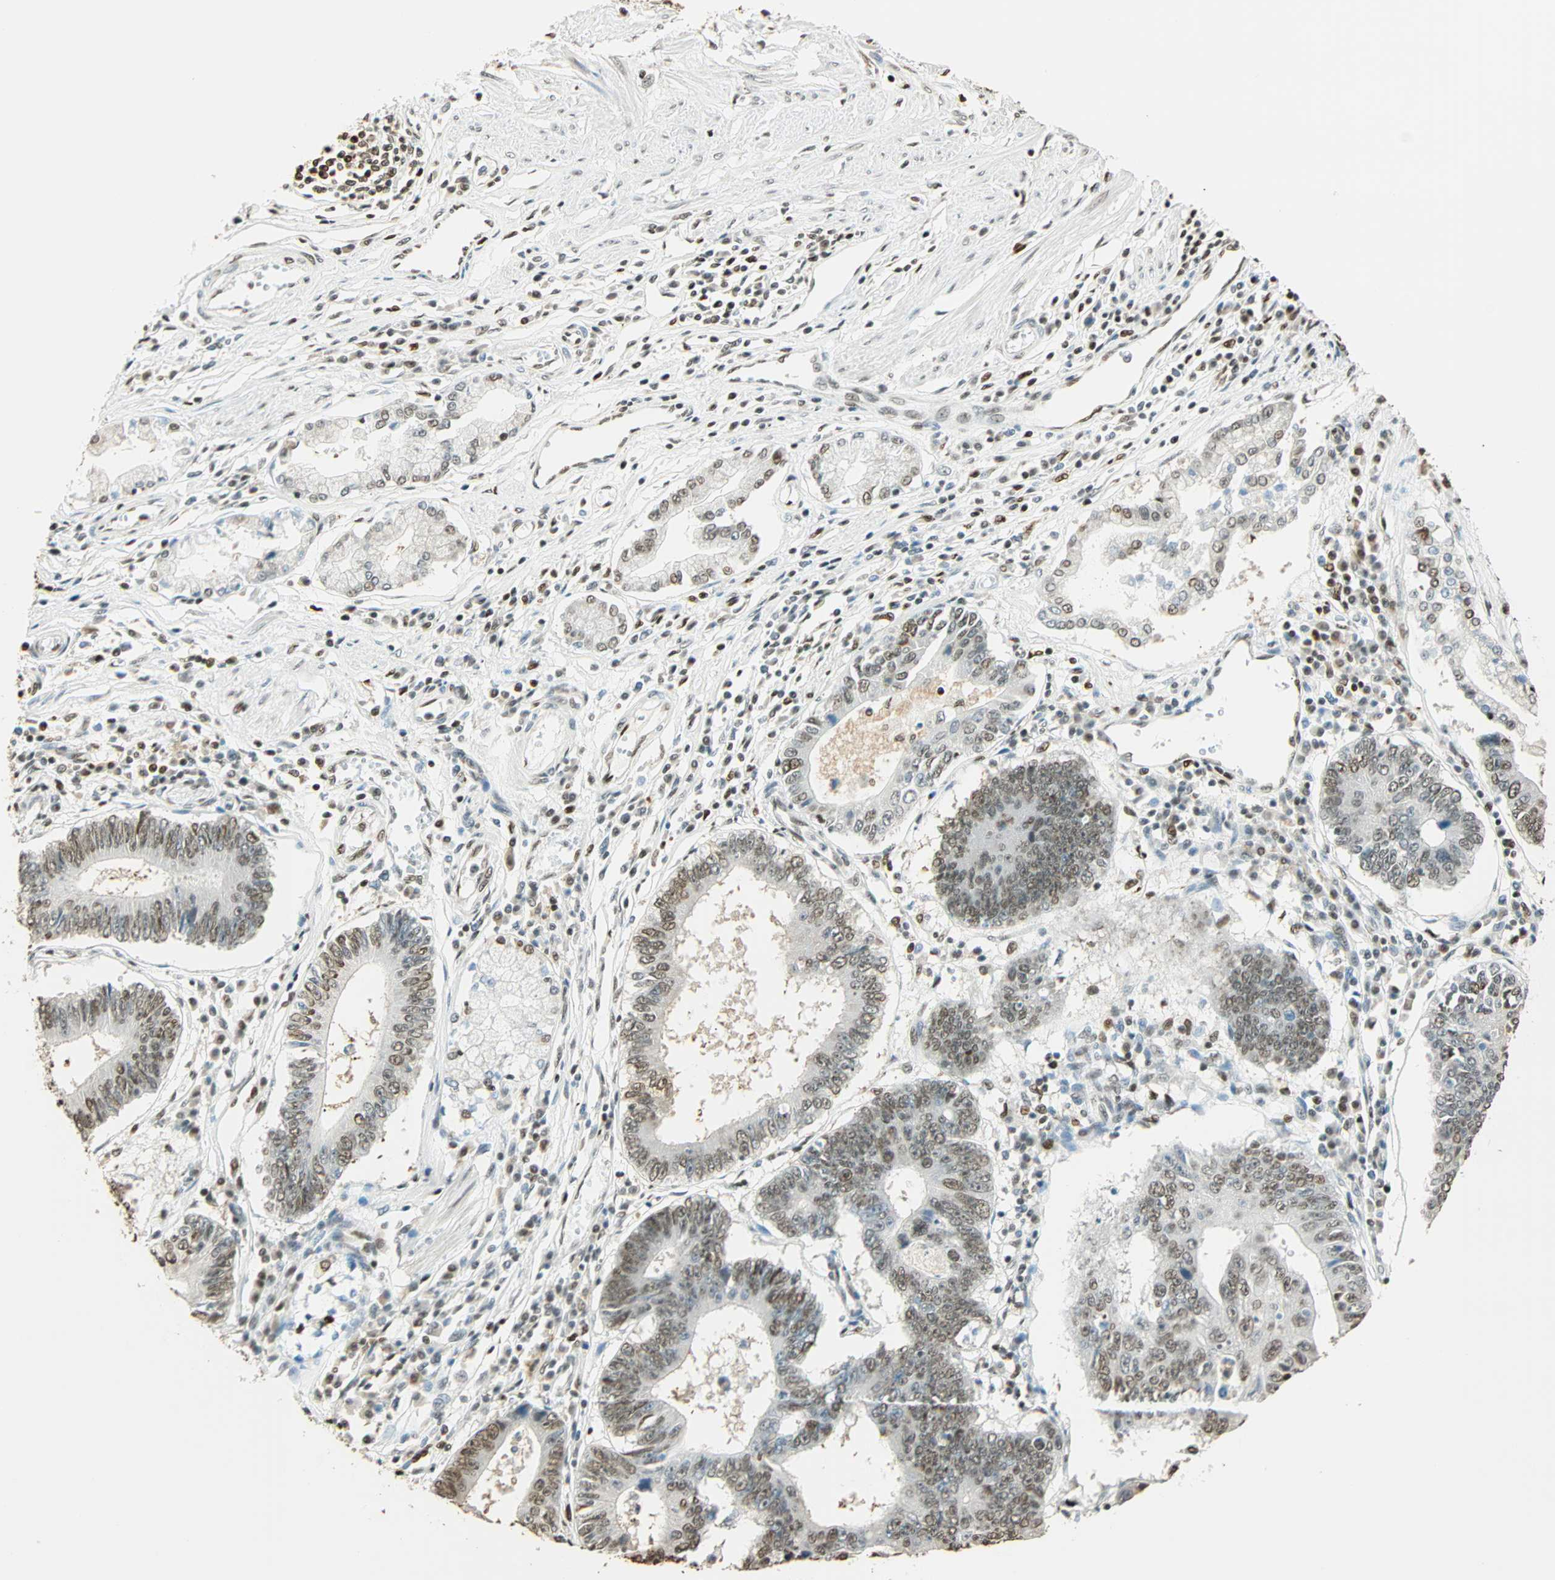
{"staining": {"intensity": "moderate", "quantity": "25%-75%", "location": "nuclear"}, "tissue": "stomach cancer", "cell_type": "Tumor cells", "image_type": "cancer", "snomed": [{"axis": "morphology", "description": "Adenocarcinoma, NOS"}, {"axis": "topography", "description": "Stomach"}], "caption": "Immunohistochemical staining of human stomach cancer (adenocarcinoma) exhibits medium levels of moderate nuclear protein staining in approximately 25%-75% of tumor cells. (DAB IHC, brown staining for protein, blue staining for nuclei).", "gene": "FANCG", "patient": {"sex": "male", "age": 59}}